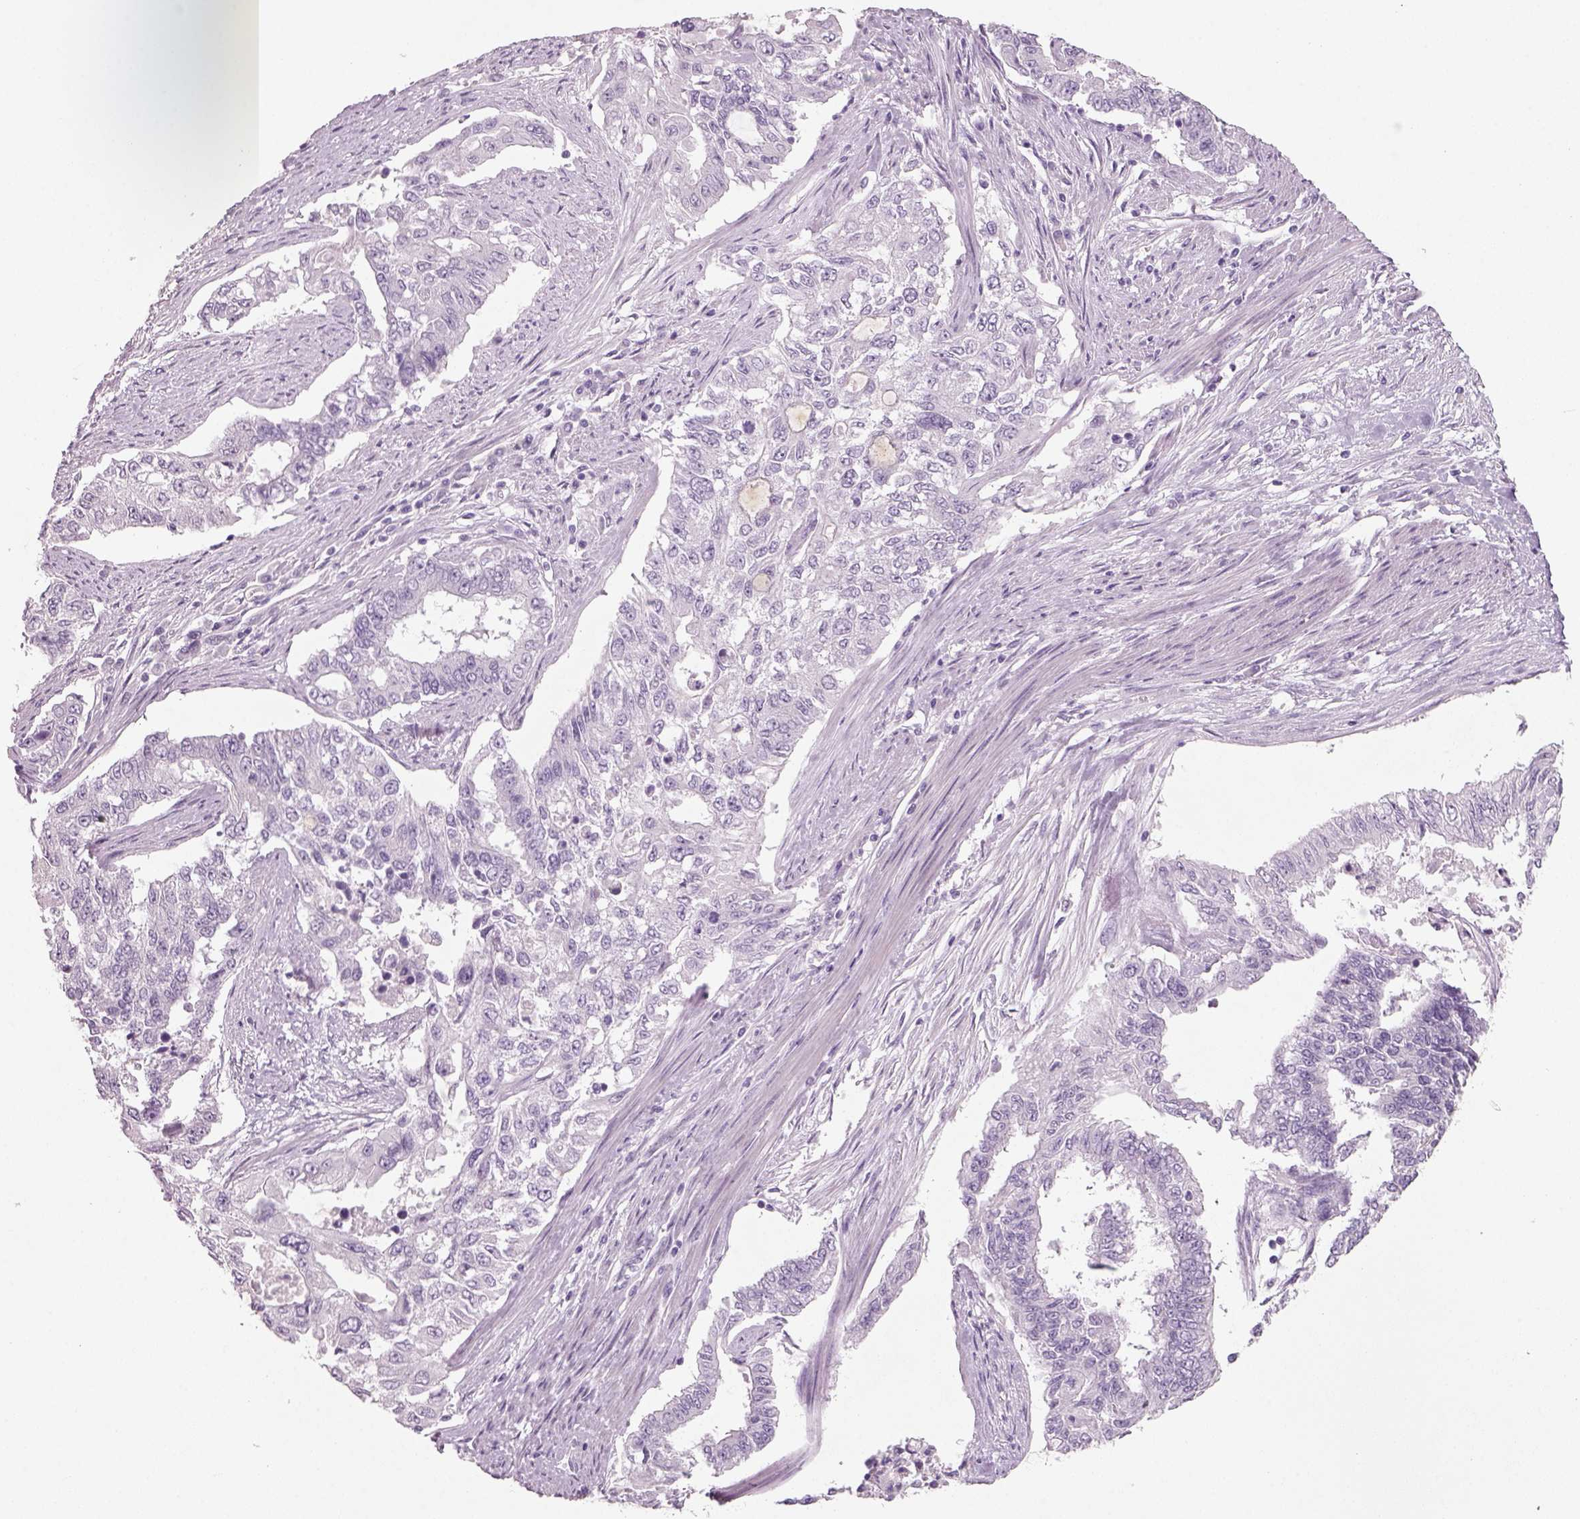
{"staining": {"intensity": "negative", "quantity": "none", "location": "none"}, "tissue": "endometrial cancer", "cell_type": "Tumor cells", "image_type": "cancer", "snomed": [{"axis": "morphology", "description": "Adenocarcinoma, NOS"}, {"axis": "topography", "description": "Uterus"}], "caption": "High magnification brightfield microscopy of endometrial cancer stained with DAB (brown) and counterstained with hematoxylin (blue): tumor cells show no significant staining.", "gene": "SLC6A2", "patient": {"sex": "female", "age": 59}}